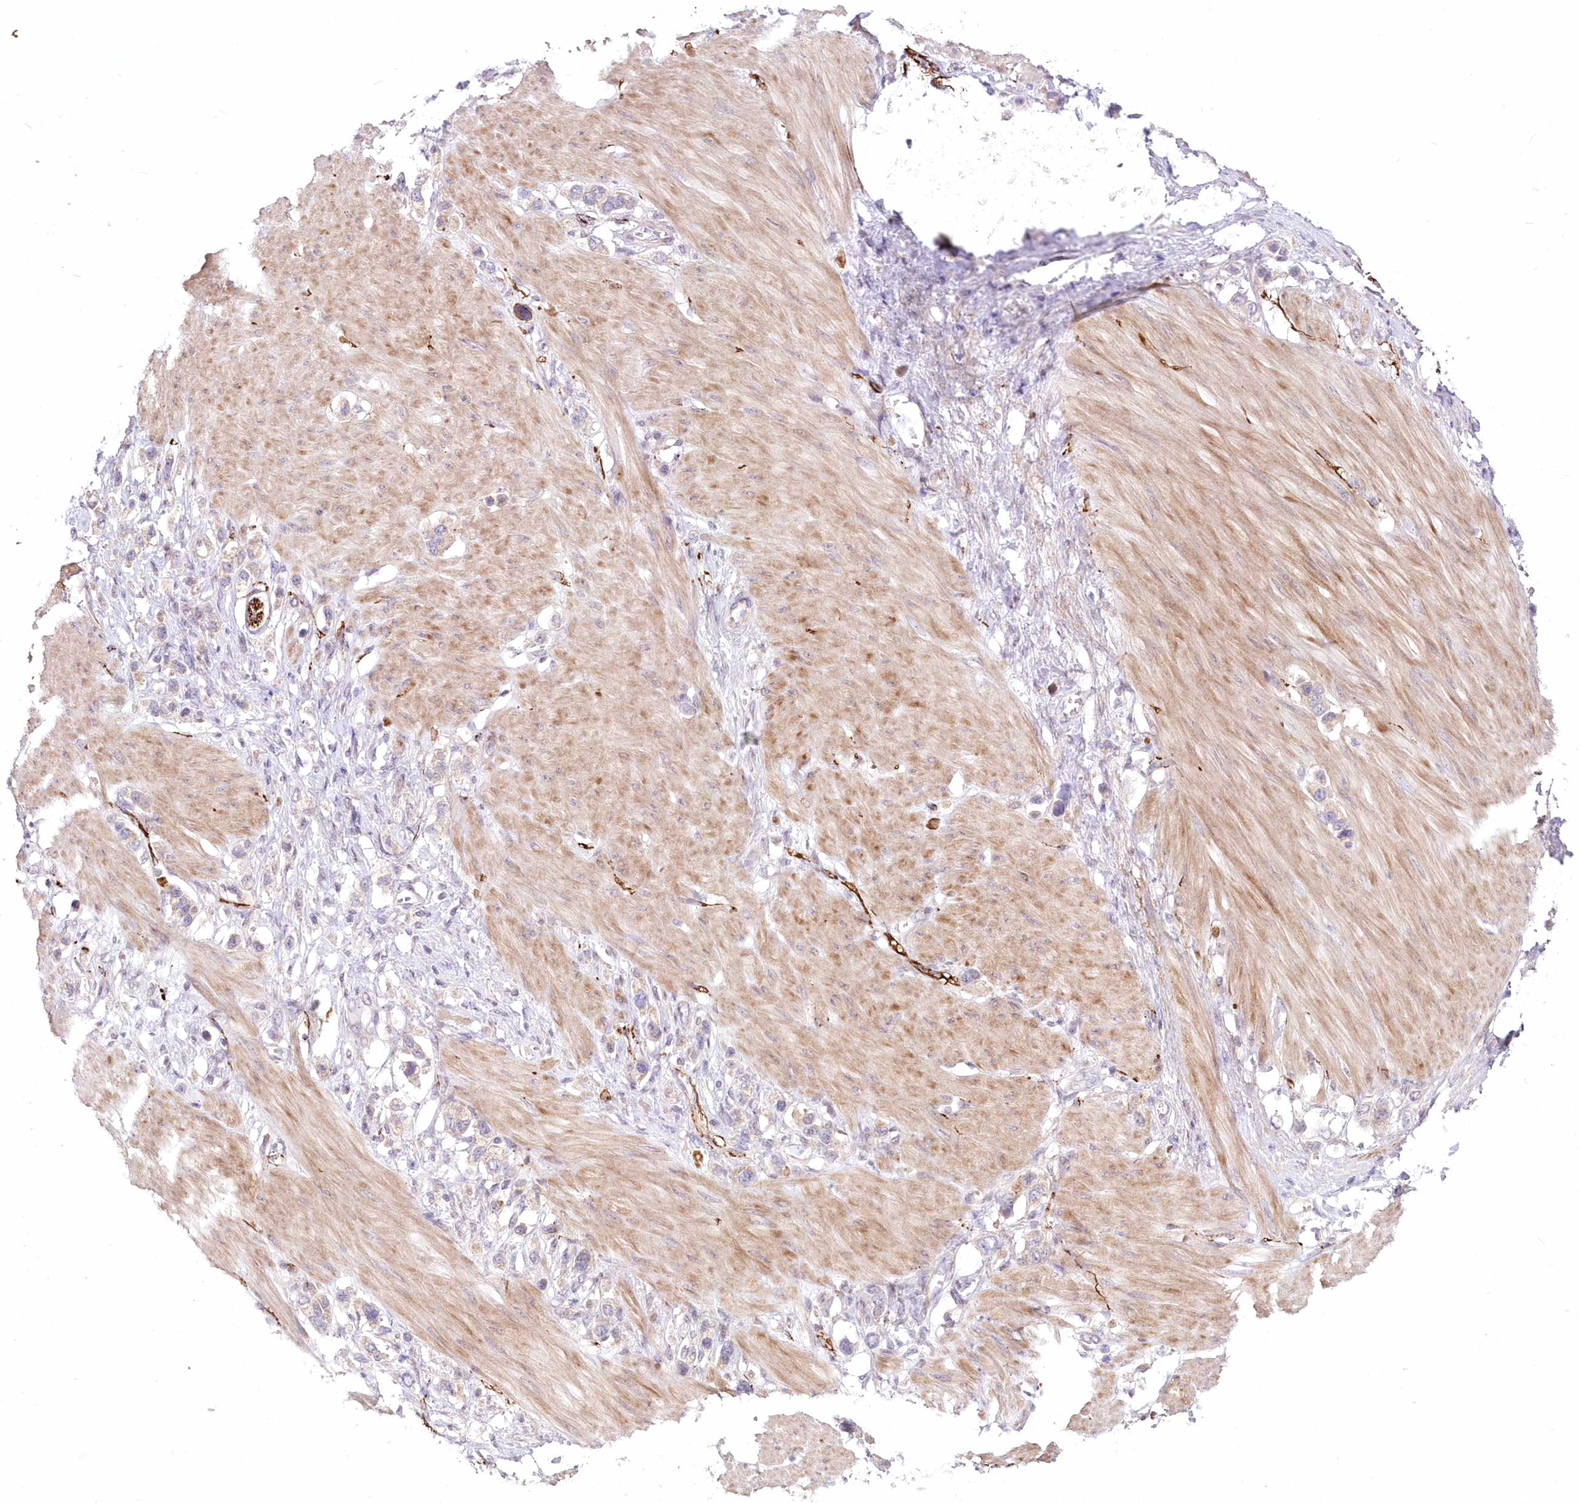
{"staining": {"intensity": "weak", "quantity": "<25%", "location": "cytoplasmic/membranous"}, "tissue": "stomach cancer", "cell_type": "Tumor cells", "image_type": "cancer", "snomed": [{"axis": "morphology", "description": "Adenocarcinoma, NOS"}, {"axis": "topography", "description": "Stomach"}], "caption": "Immunohistochemistry (IHC) image of human stomach cancer stained for a protein (brown), which shows no staining in tumor cells.", "gene": "FAM241B", "patient": {"sex": "female", "age": 65}}